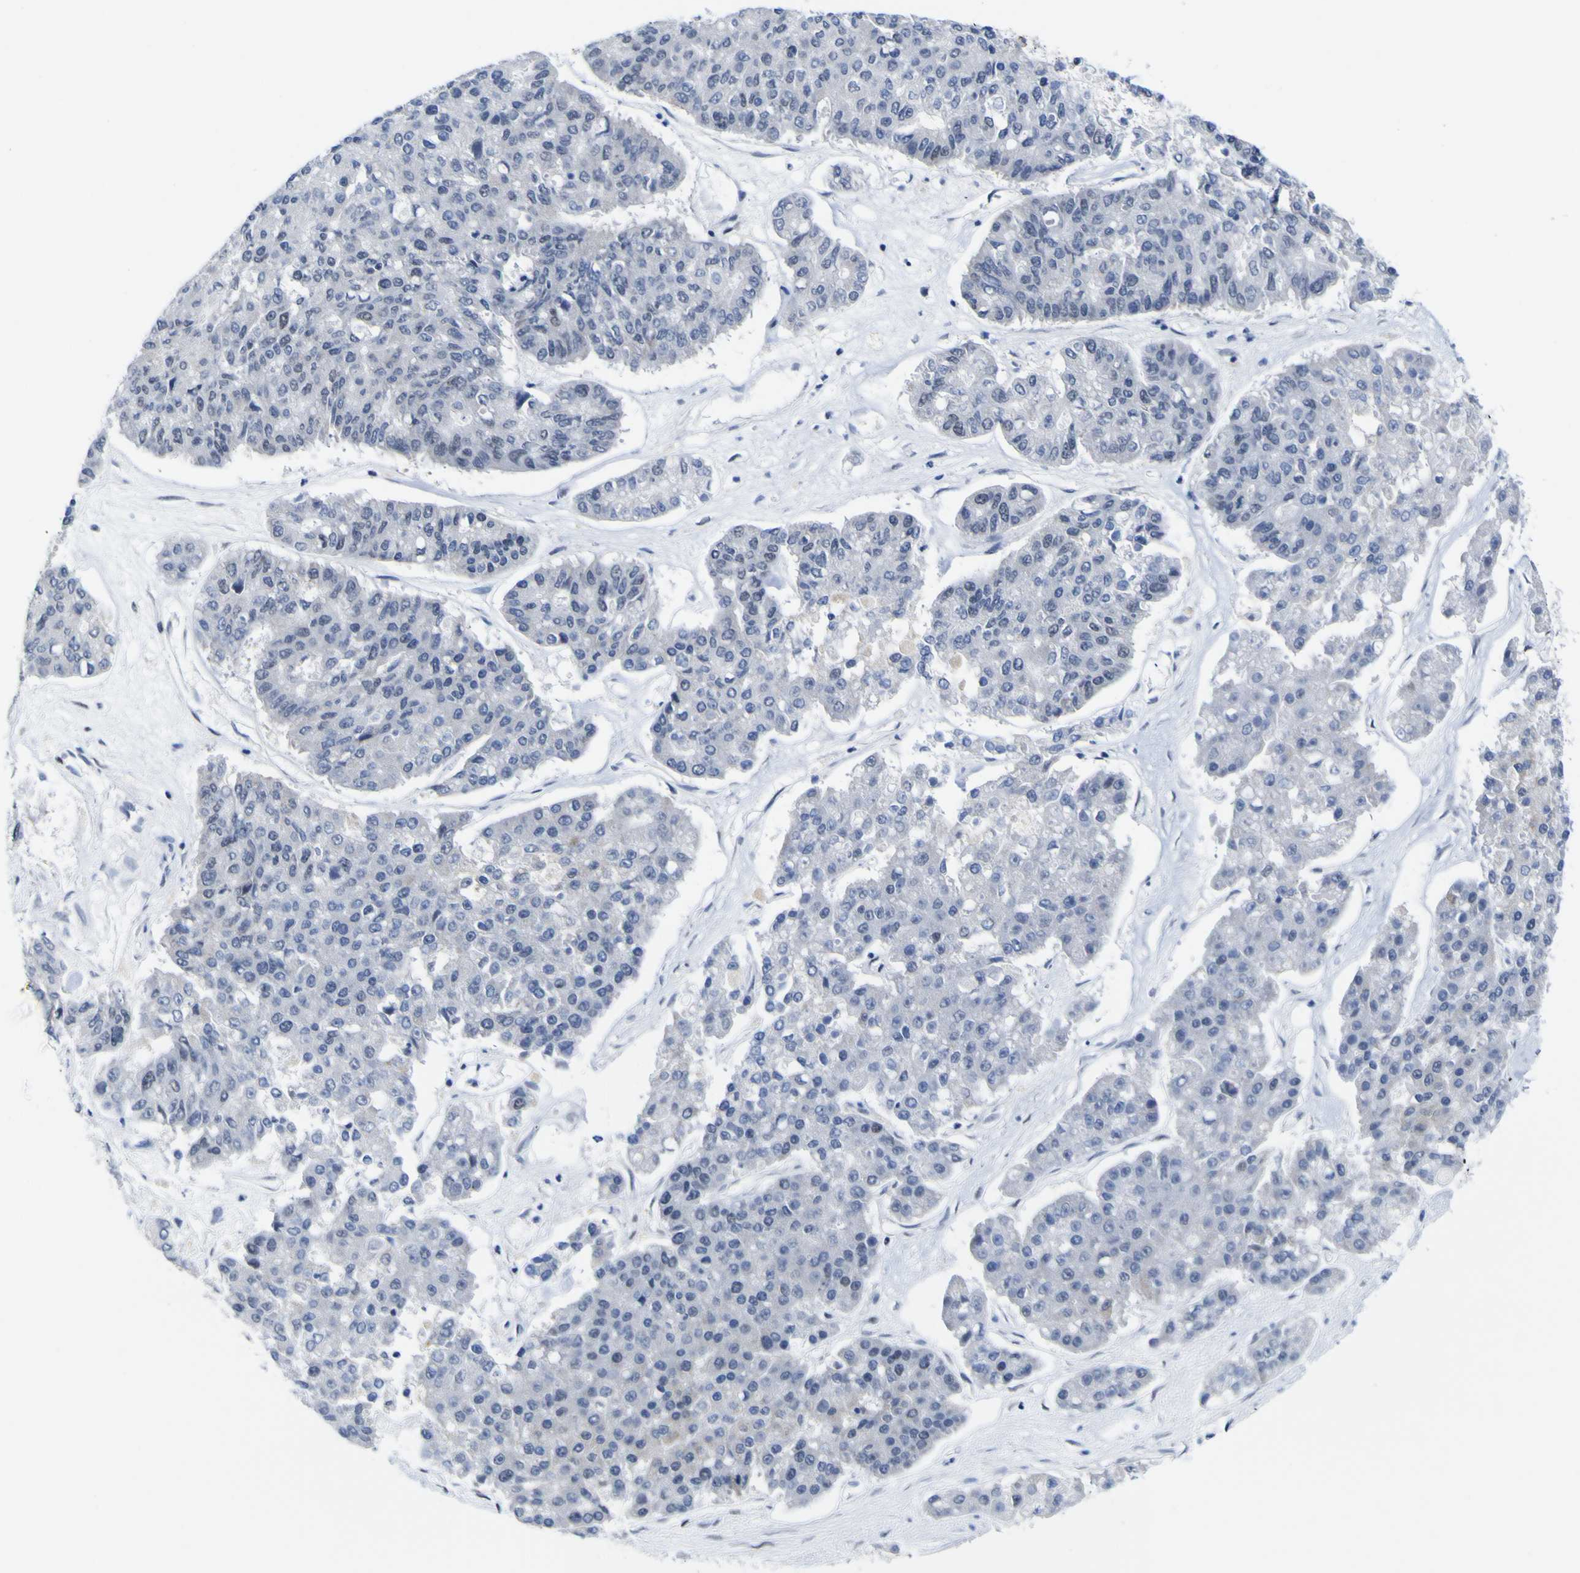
{"staining": {"intensity": "negative", "quantity": "none", "location": "none"}, "tissue": "pancreatic cancer", "cell_type": "Tumor cells", "image_type": "cancer", "snomed": [{"axis": "morphology", "description": "Adenocarcinoma, NOS"}, {"axis": "topography", "description": "Pancreas"}], "caption": "Immunohistochemical staining of human pancreatic adenocarcinoma reveals no significant staining in tumor cells. (Brightfield microscopy of DAB immunohistochemistry at high magnification).", "gene": "MBD3", "patient": {"sex": "male", "age": 50}}